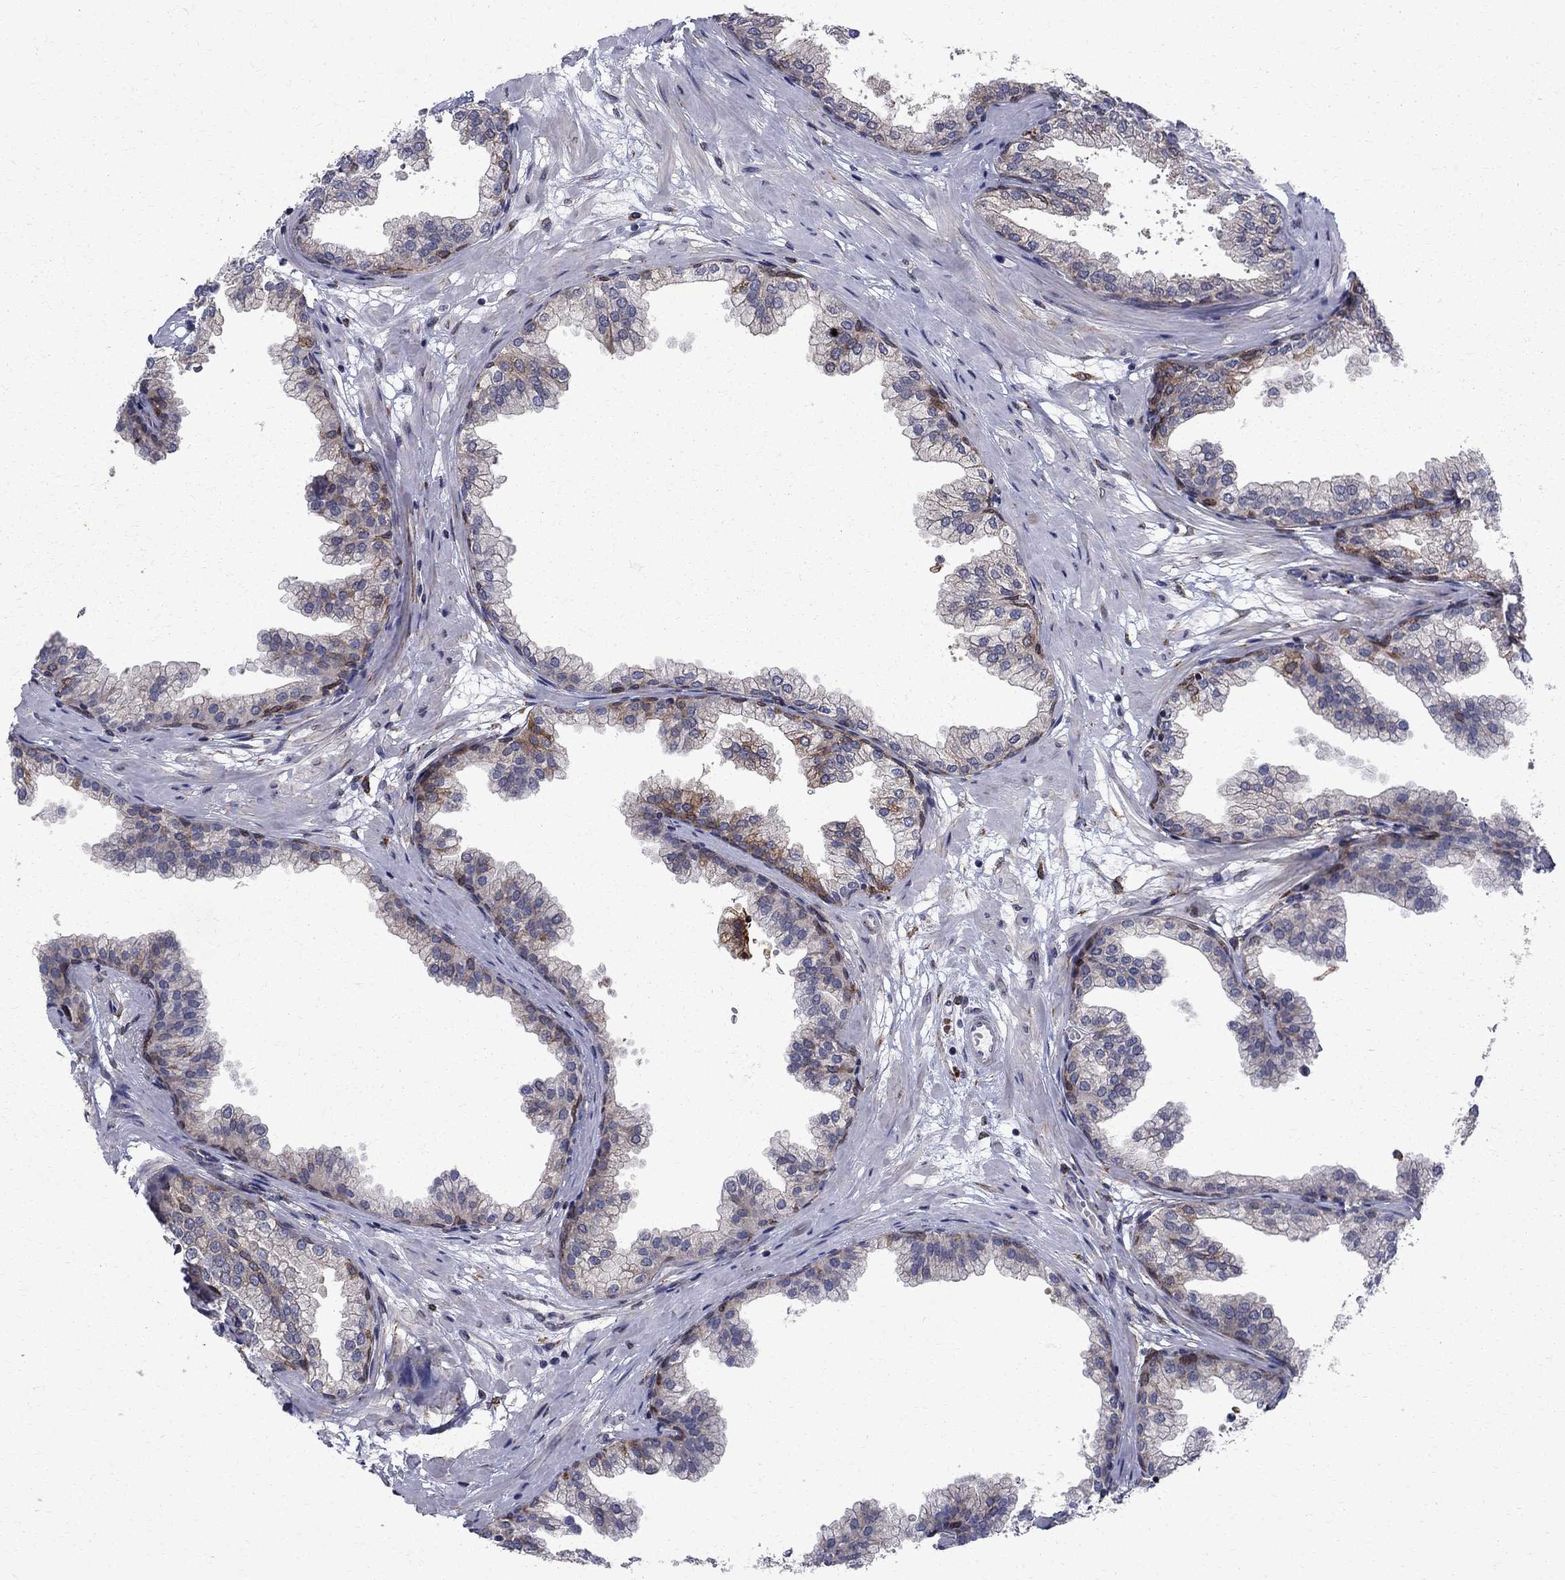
{"staining": {"intensity": "strong", "quantity": "25%-75%", "location": "cytoplasmic/membranous,nuclear"}, "tissue": "prostate", "cell_type": "Glandular cells", "image_type": "normal", "snomed": [{"axis": "morphology", "description": "Normal tissue, NOS"}, {"axis": "topography", "description": "Prostate"}], "caption": "Immunohistochemical staining of normal prostate reveals 25%-75% levels of strong cytoplasmic/membranous,nuclear protein staining in approximately 25%-75% of glandular cells.", "gene": "CAB39L", "patient": {"sex": "male", "age": 37}}